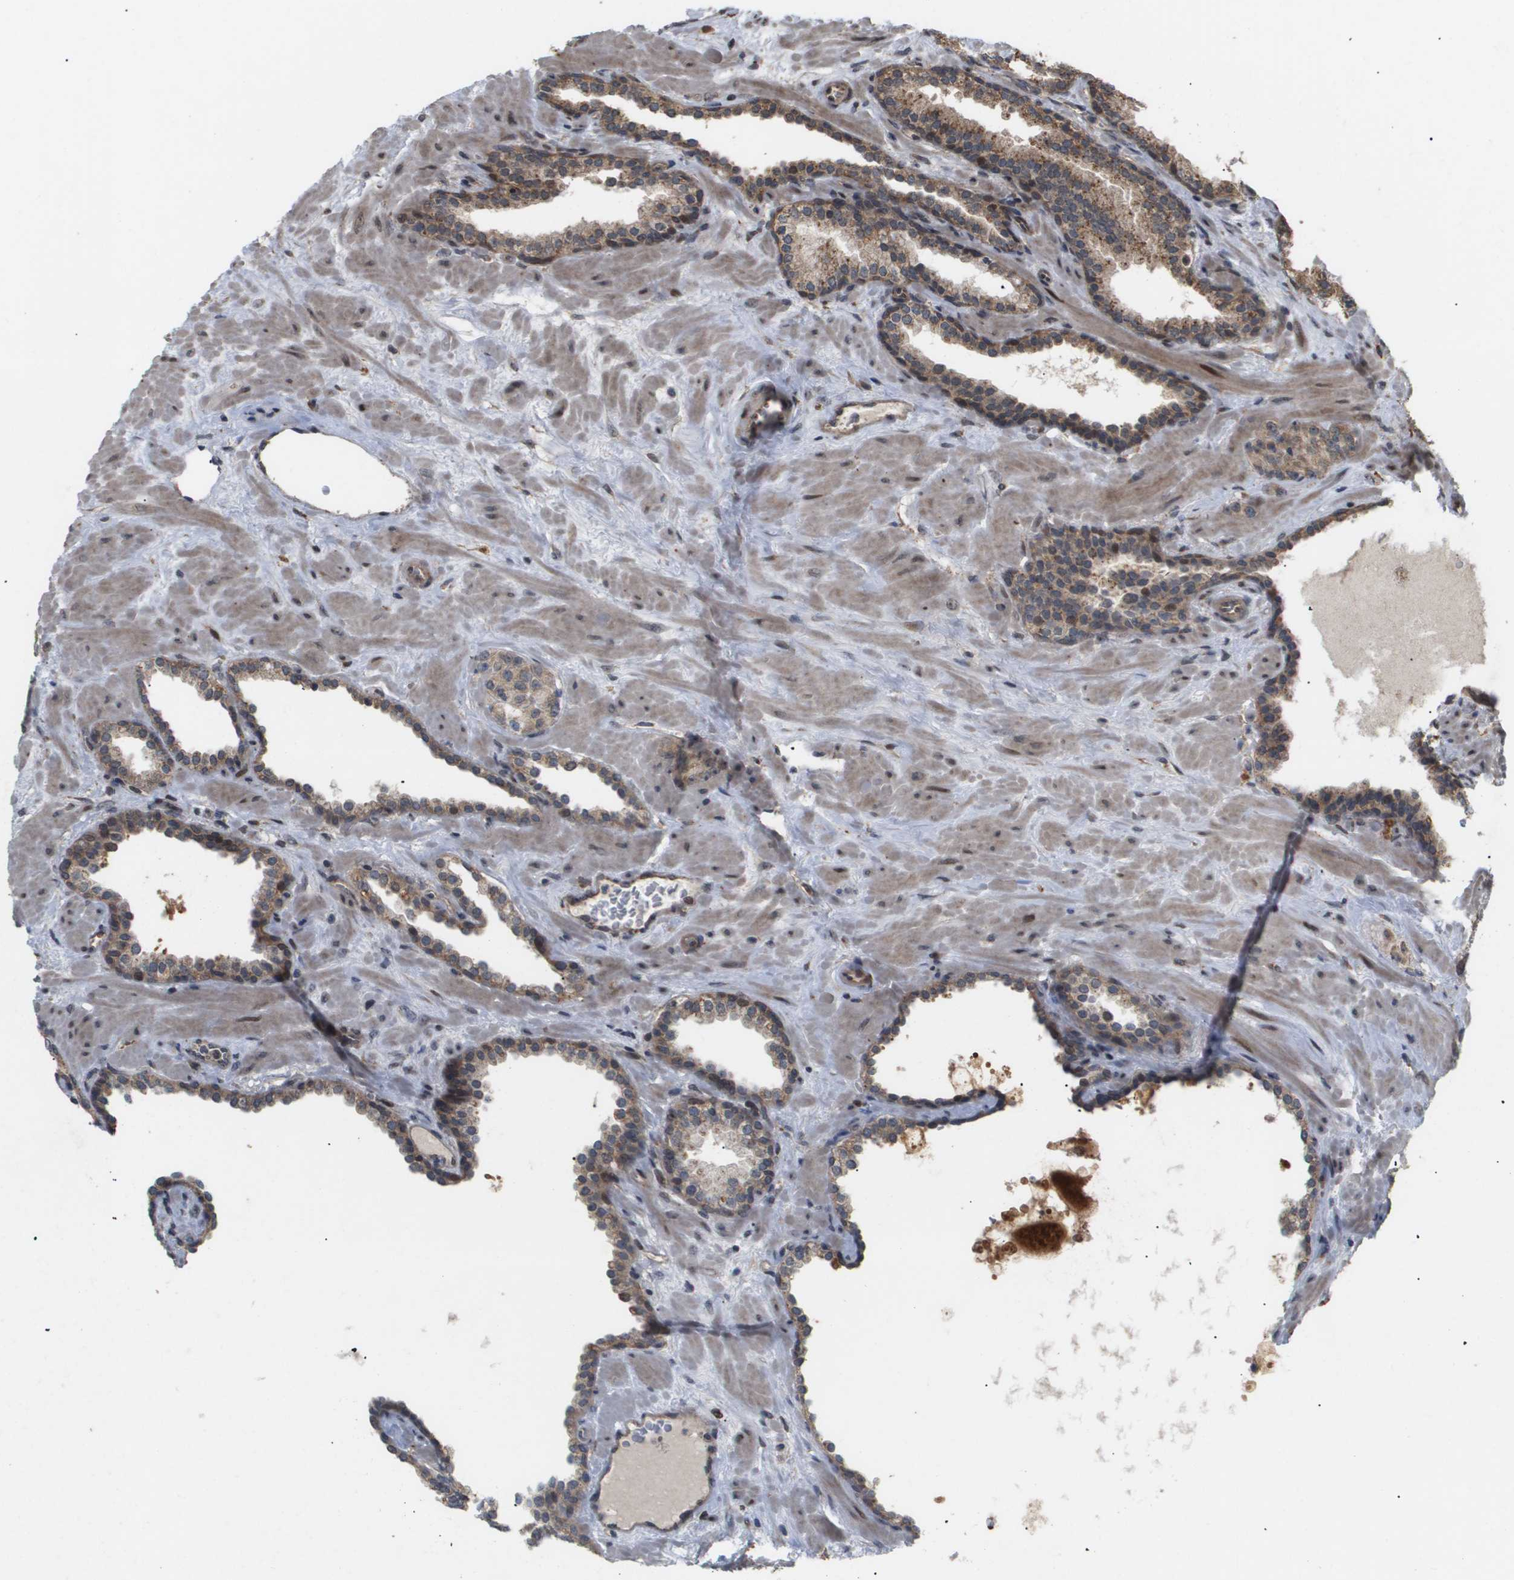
{"staining": {"intensity": "moderate", "quantity": ">75%", "location": "cytoplasmic/membranous"}, "tissue": "prostate cancer", "cell_type": "Tumor cells", "image_type": "cancer", "snomed": [{"axis": "morphology", "description": "Adenocarcinoma, High grade"}, {"axis": "topography", "description": "Prostate"}], "caption": "Moderate cytoplasmic/membranous positivity is present in approximately >75% of tumor cells in adenocarcinoma (high-grade) (prostate).", "gene": "PDGFB", "patient": {"sex": "male", "age": 64}}